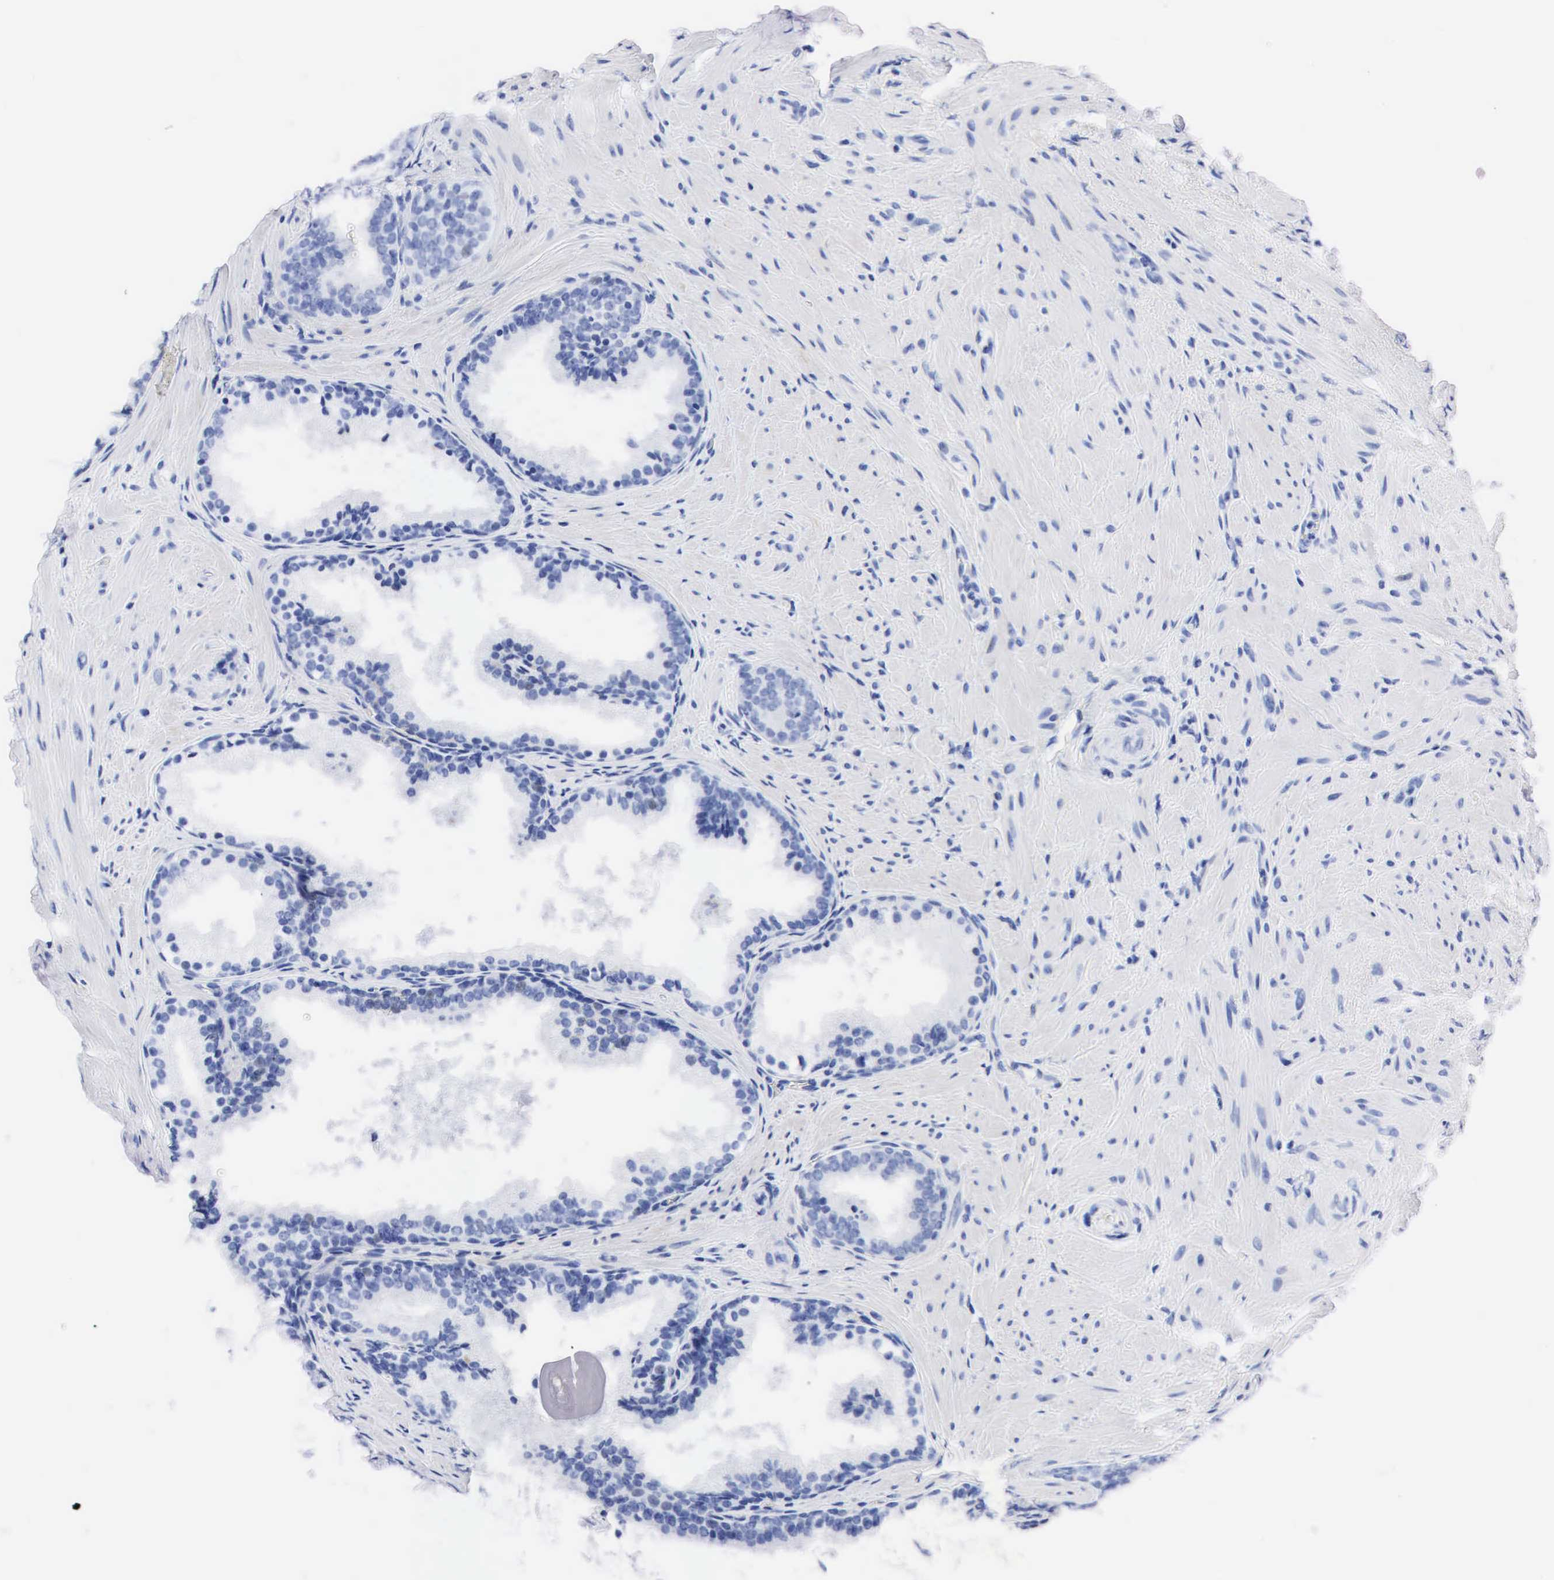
{"staining": {"intensity": "weak", "quantity": "<25%", "location": "nuclear"}, "tissue": "prostate", "cell_type": "Glandular cells", "image_type": "normal", "snomed": [{"axis": "morphology", "description": "Normal tissue, NOS"}, {"axis": "topography", "description": "Prostate"}], "caption": "A high-resolution photomicrograph shows immunohistochemistry staining of unremarkable prostate, which displays no significant positivity in glandular cells.", "gene": "PTH", "patient": {"sex": "male", "age": 65}}